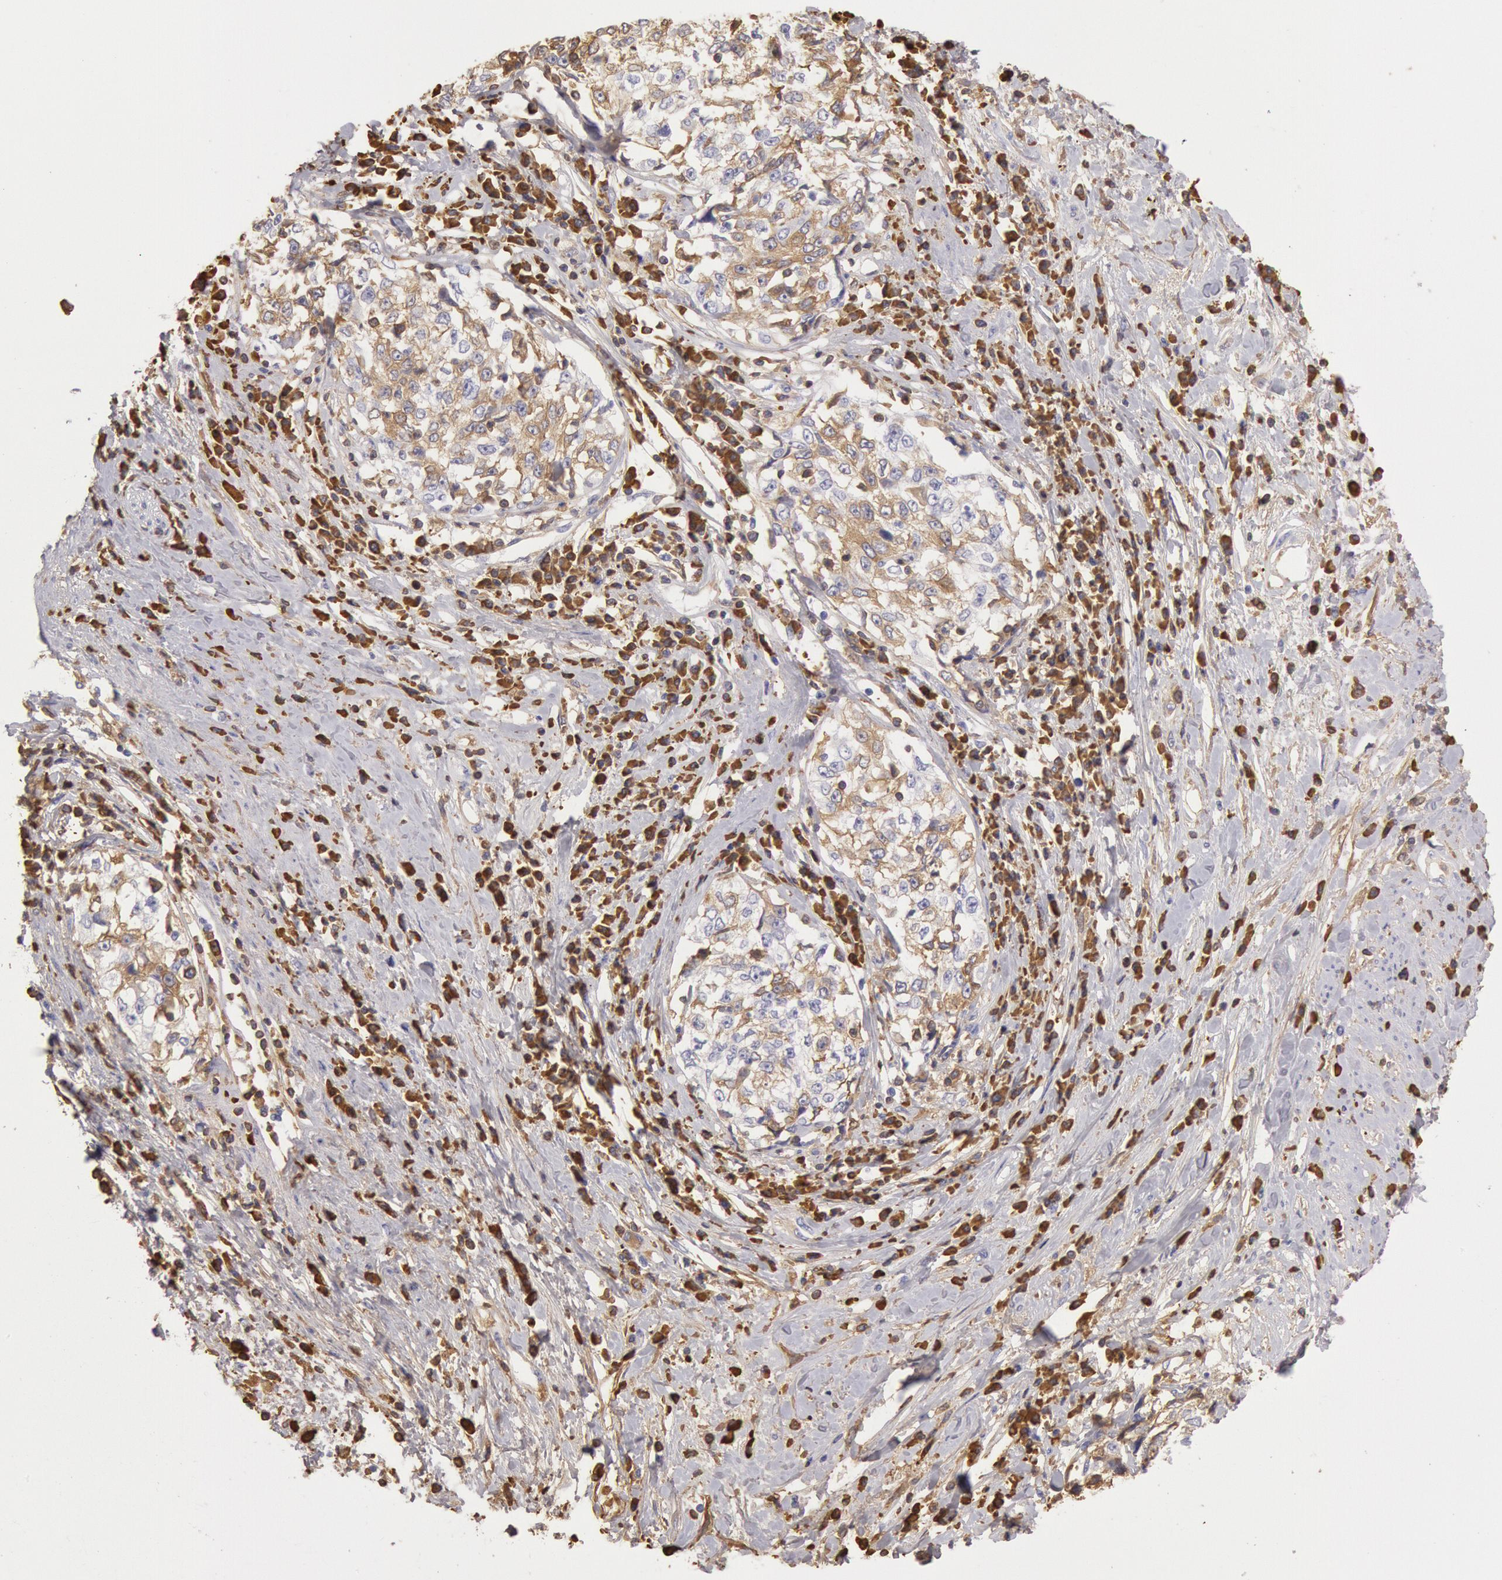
{"staining": {"intensity": "weak", "quantity": "25%-75%", "location": "cytoplasmic/membranous"}, "tissue": "cervical cancer", "cell_type": "Tumor cells", "image_type": "cancer", "snomed": [{"axis": "morphology", "description": "Squamous cell carcinoma, NOS"}, {"axis": "topography", "description": "Cervix"}], "caption": "Human squamous cell carcinoma (cervical) stained for a protein (brown) shows weak cytoplasmic/membranous positive expression in approximately 25%-75% of tumor cells.", "gene": "IGHG1", "patient": {"sex": "female", "age": 57}}